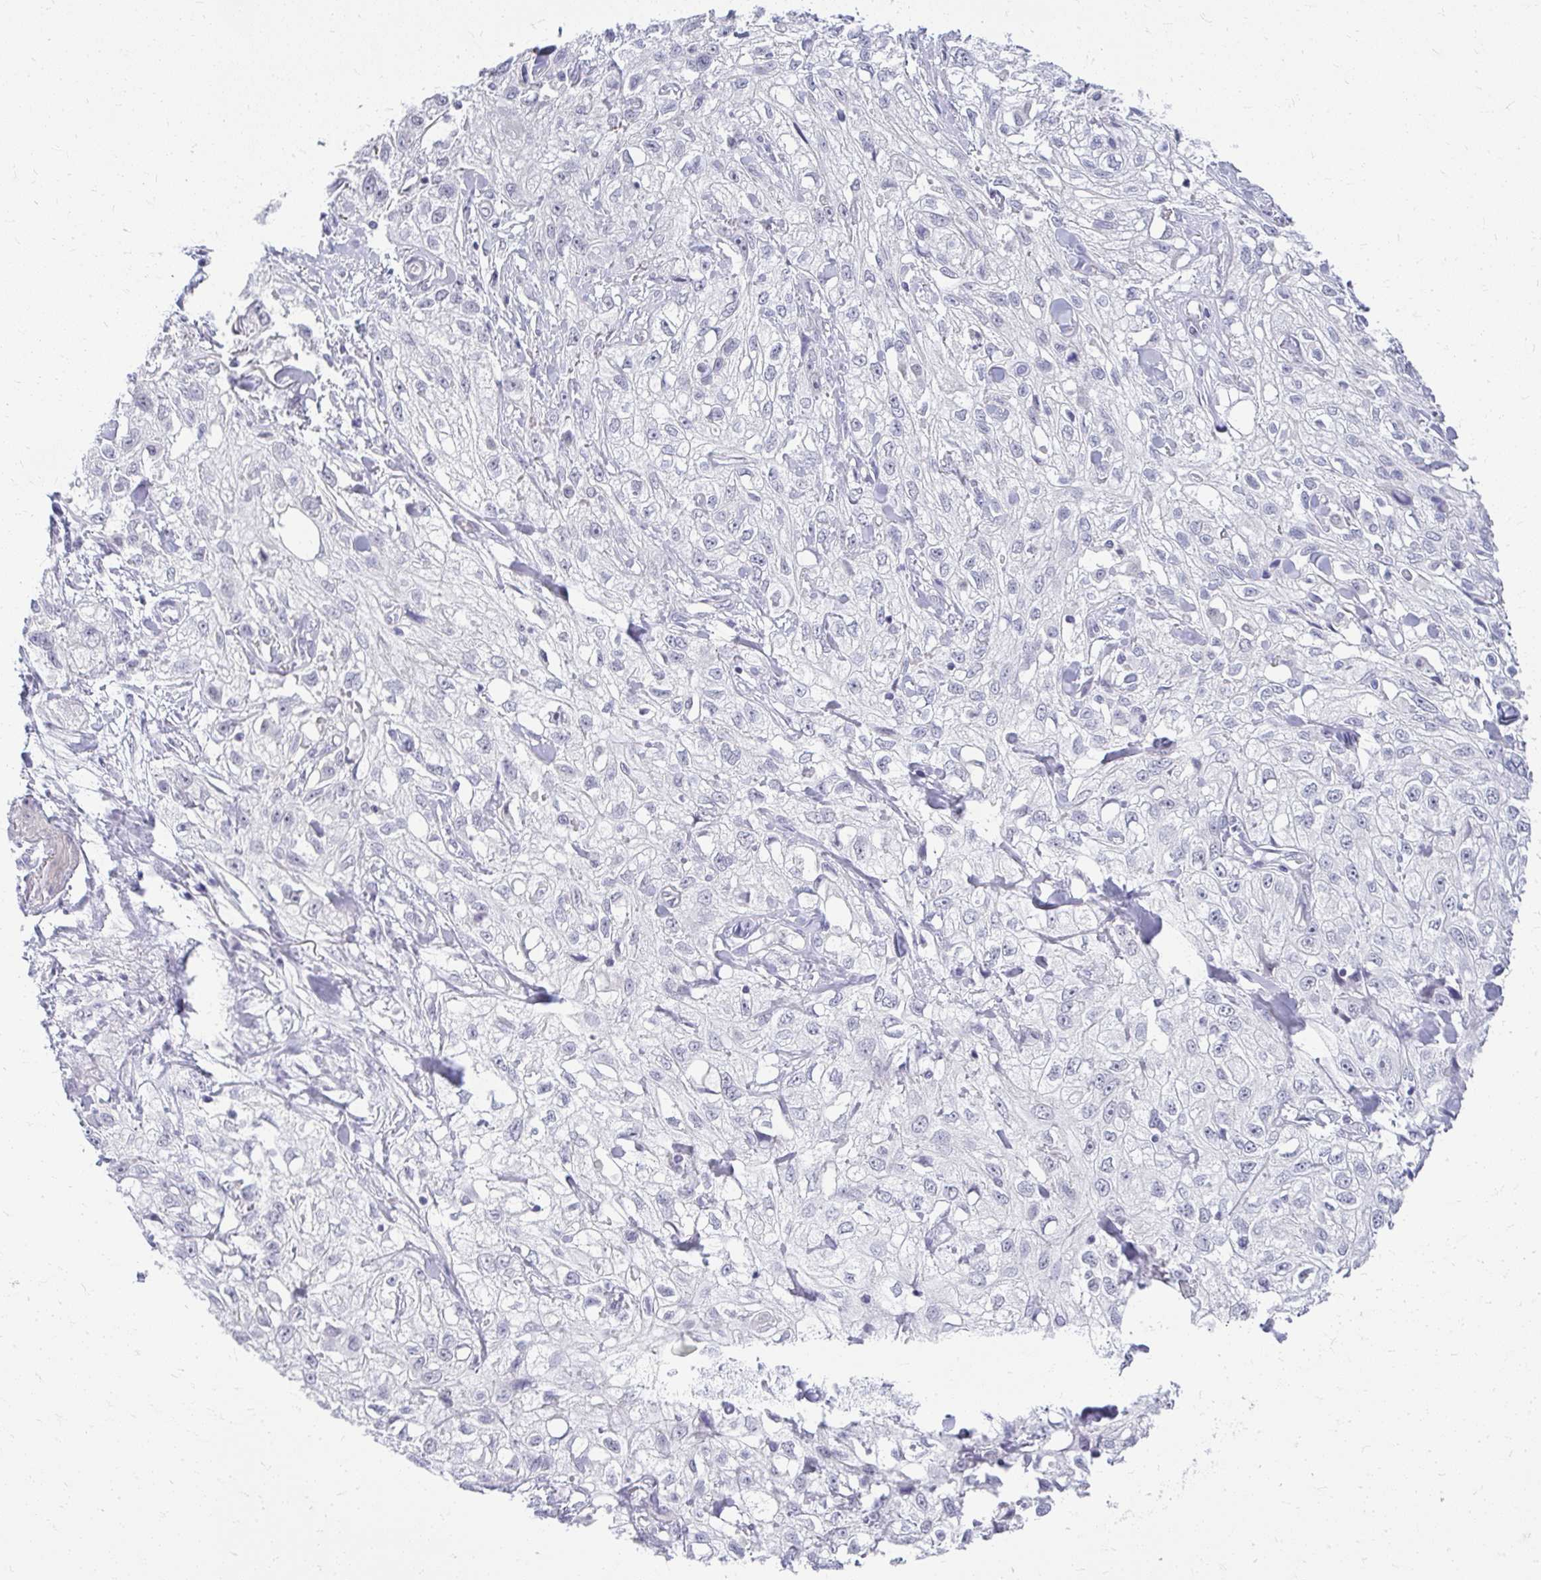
{"staining": {"intensity": "negative", "quantity": "none", "location": "none"}, "tissue": "skin cancer", "cell_type": "Tumor cells", "image_type": "cancer", "snomed": [{"axis": "morphology", "description": "Squamous cell carcinoma, NOS"}, {"axis": "topography", "description": "Skin"}, {"axis": "topography", "description": "Vulva"}], "caption": "Skin cancer stained for a protein using IHC shows no staining tumor cells.", "gene": "TEX33", "patient": {"sex": "female", "age": 86}}